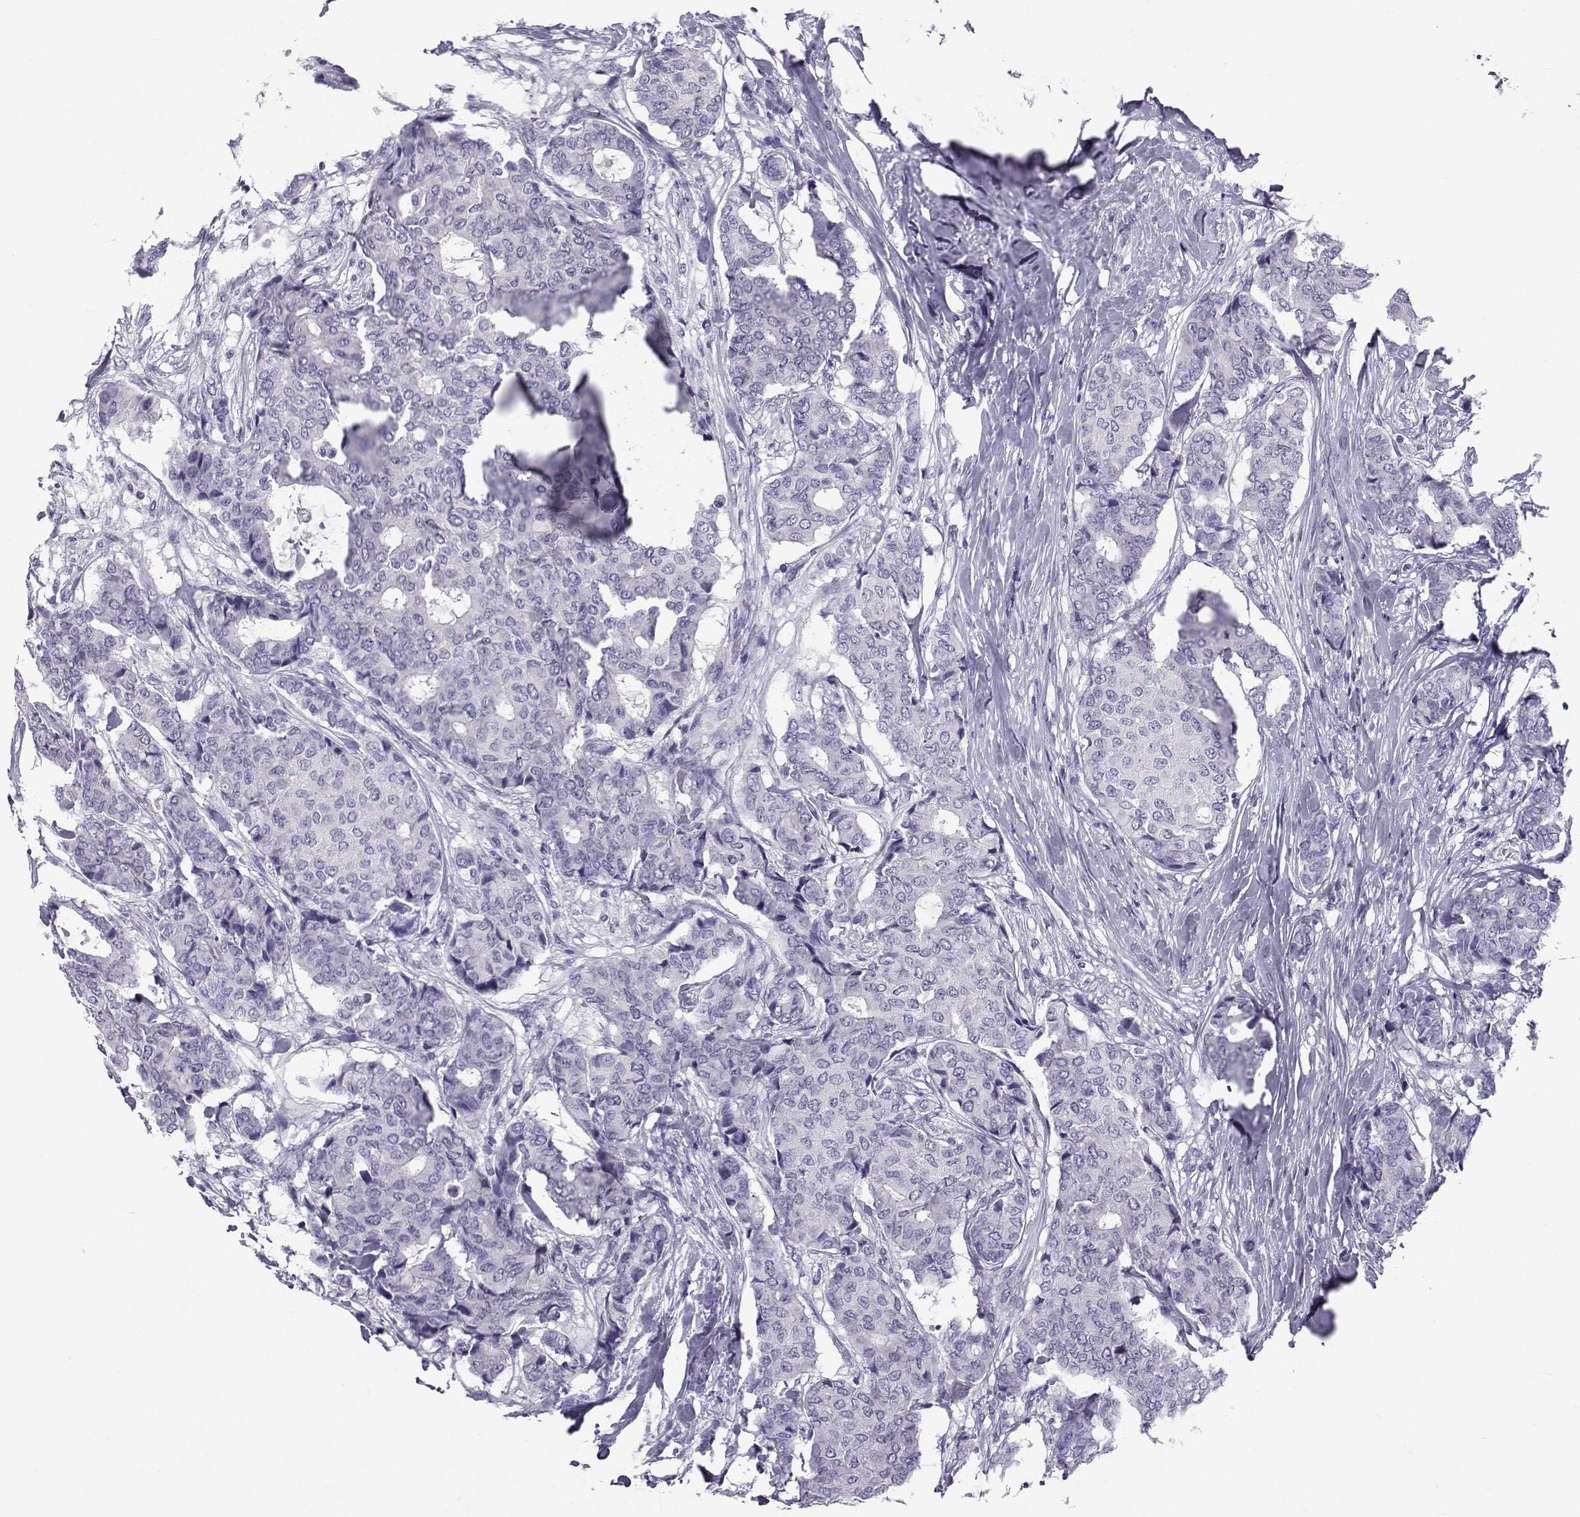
{"staining": {"intensity": "negative", "quantity": "none", "location": "none"}, "tissue": "breast cancer", "cell_type": "Tumor cells", "image_type": "cancer", "snomed": [{"axis": "morphology", "description": "Duct carcinoma"}, {"axis": "topography", "description": "Breast"}], "caption": "Immunohistochemistry of human breast cancer reveals no expression in tumor cells.", "gene": "PCSK1N", "patient": {"sex": "female", "age": 75}}